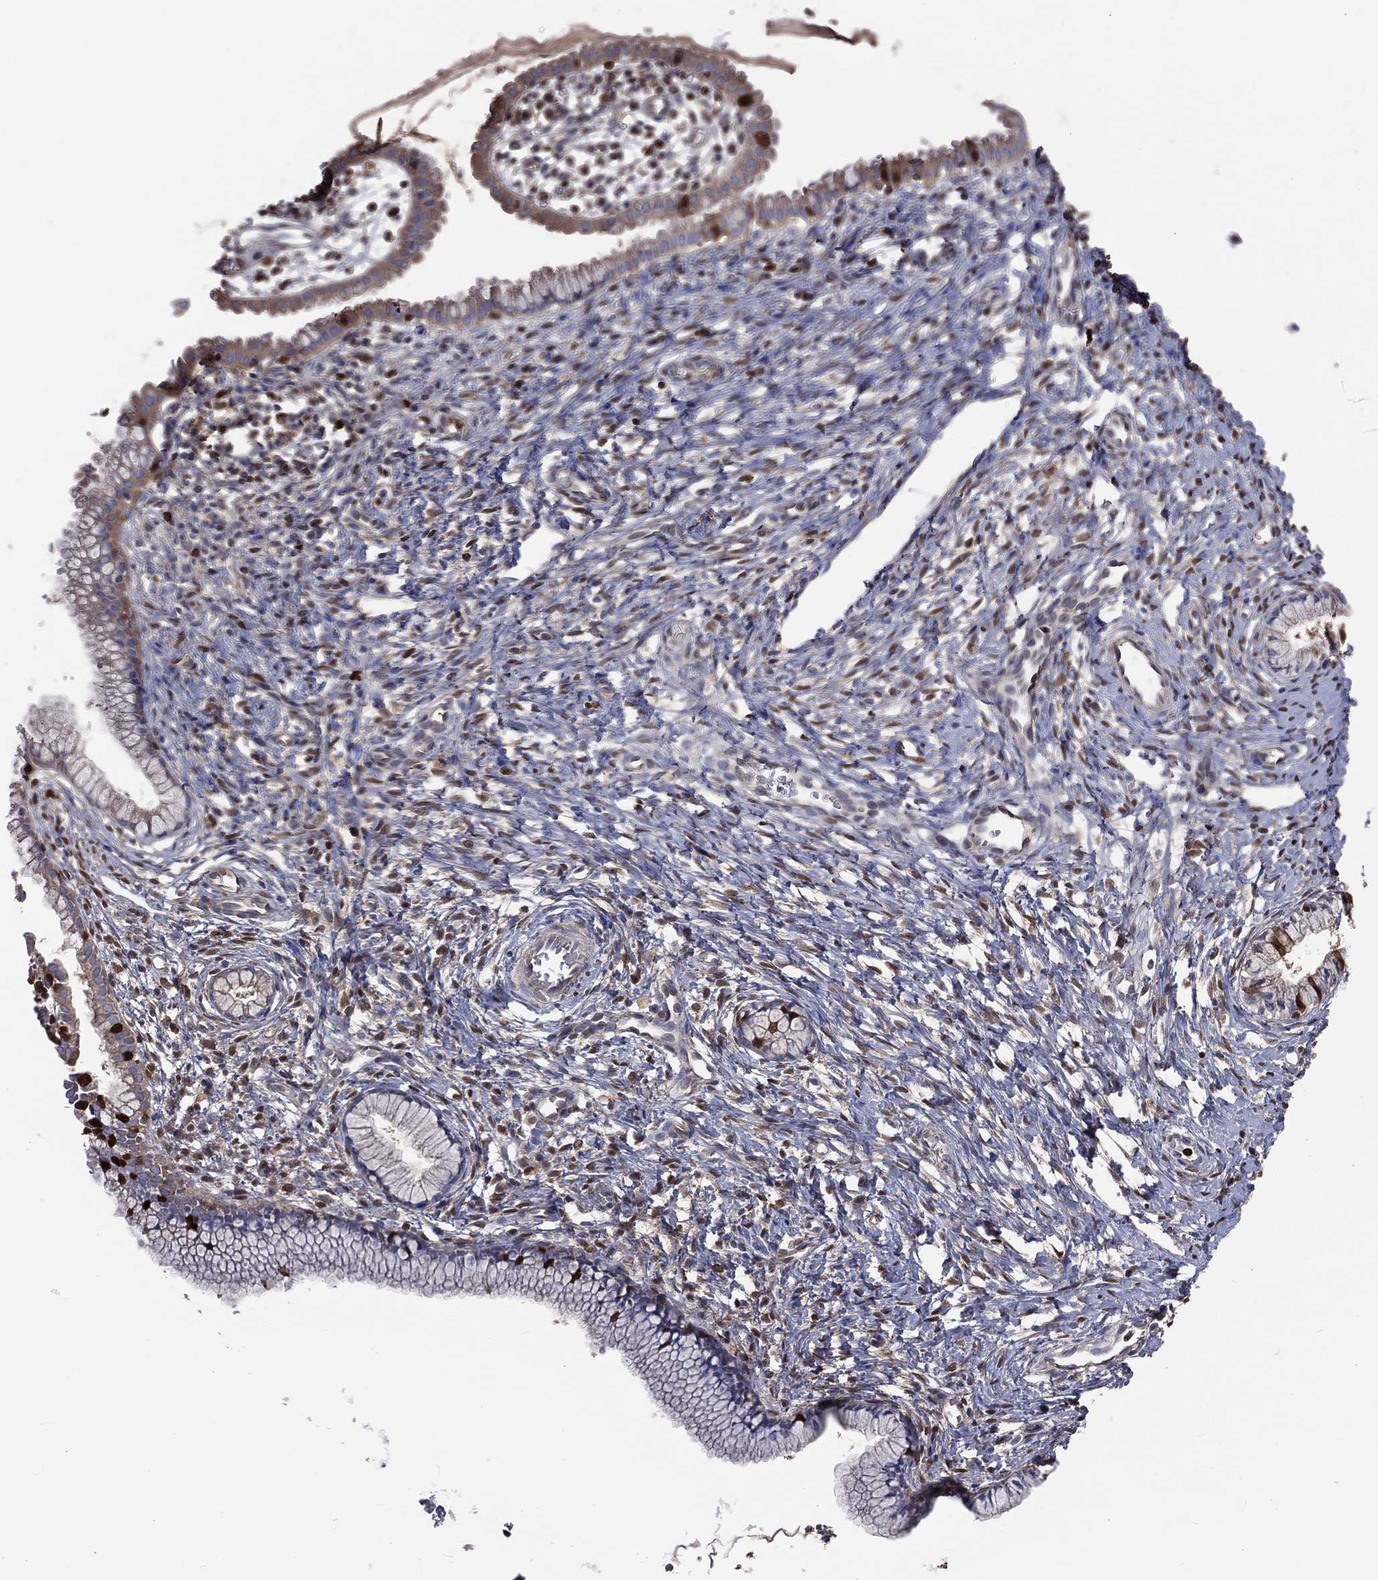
{"staining": {"intensity": "strong", "quantity": "<25%", "location": "nuclear"}, "tissue": "cervix", "cell_type": "Glandular cells", "image_type": "normal", "snomed": [{"axis": "morphology", "description": "Normal tissue, NOS"}, {"axis": "topography", "description": "Cervix"}], "caption": "The micrograph reveals a brown stain indicating the presence of a protein in the nuclear of glandular cells in cervix. The staining was performed using DAB (3,3'-diaminobenzidine), with brown indicating positive protein expression. Nuclei are stained blue with hematoxylin.", "gene": "TBC1D2", "patient": {"sex": "female", "age": 39}}